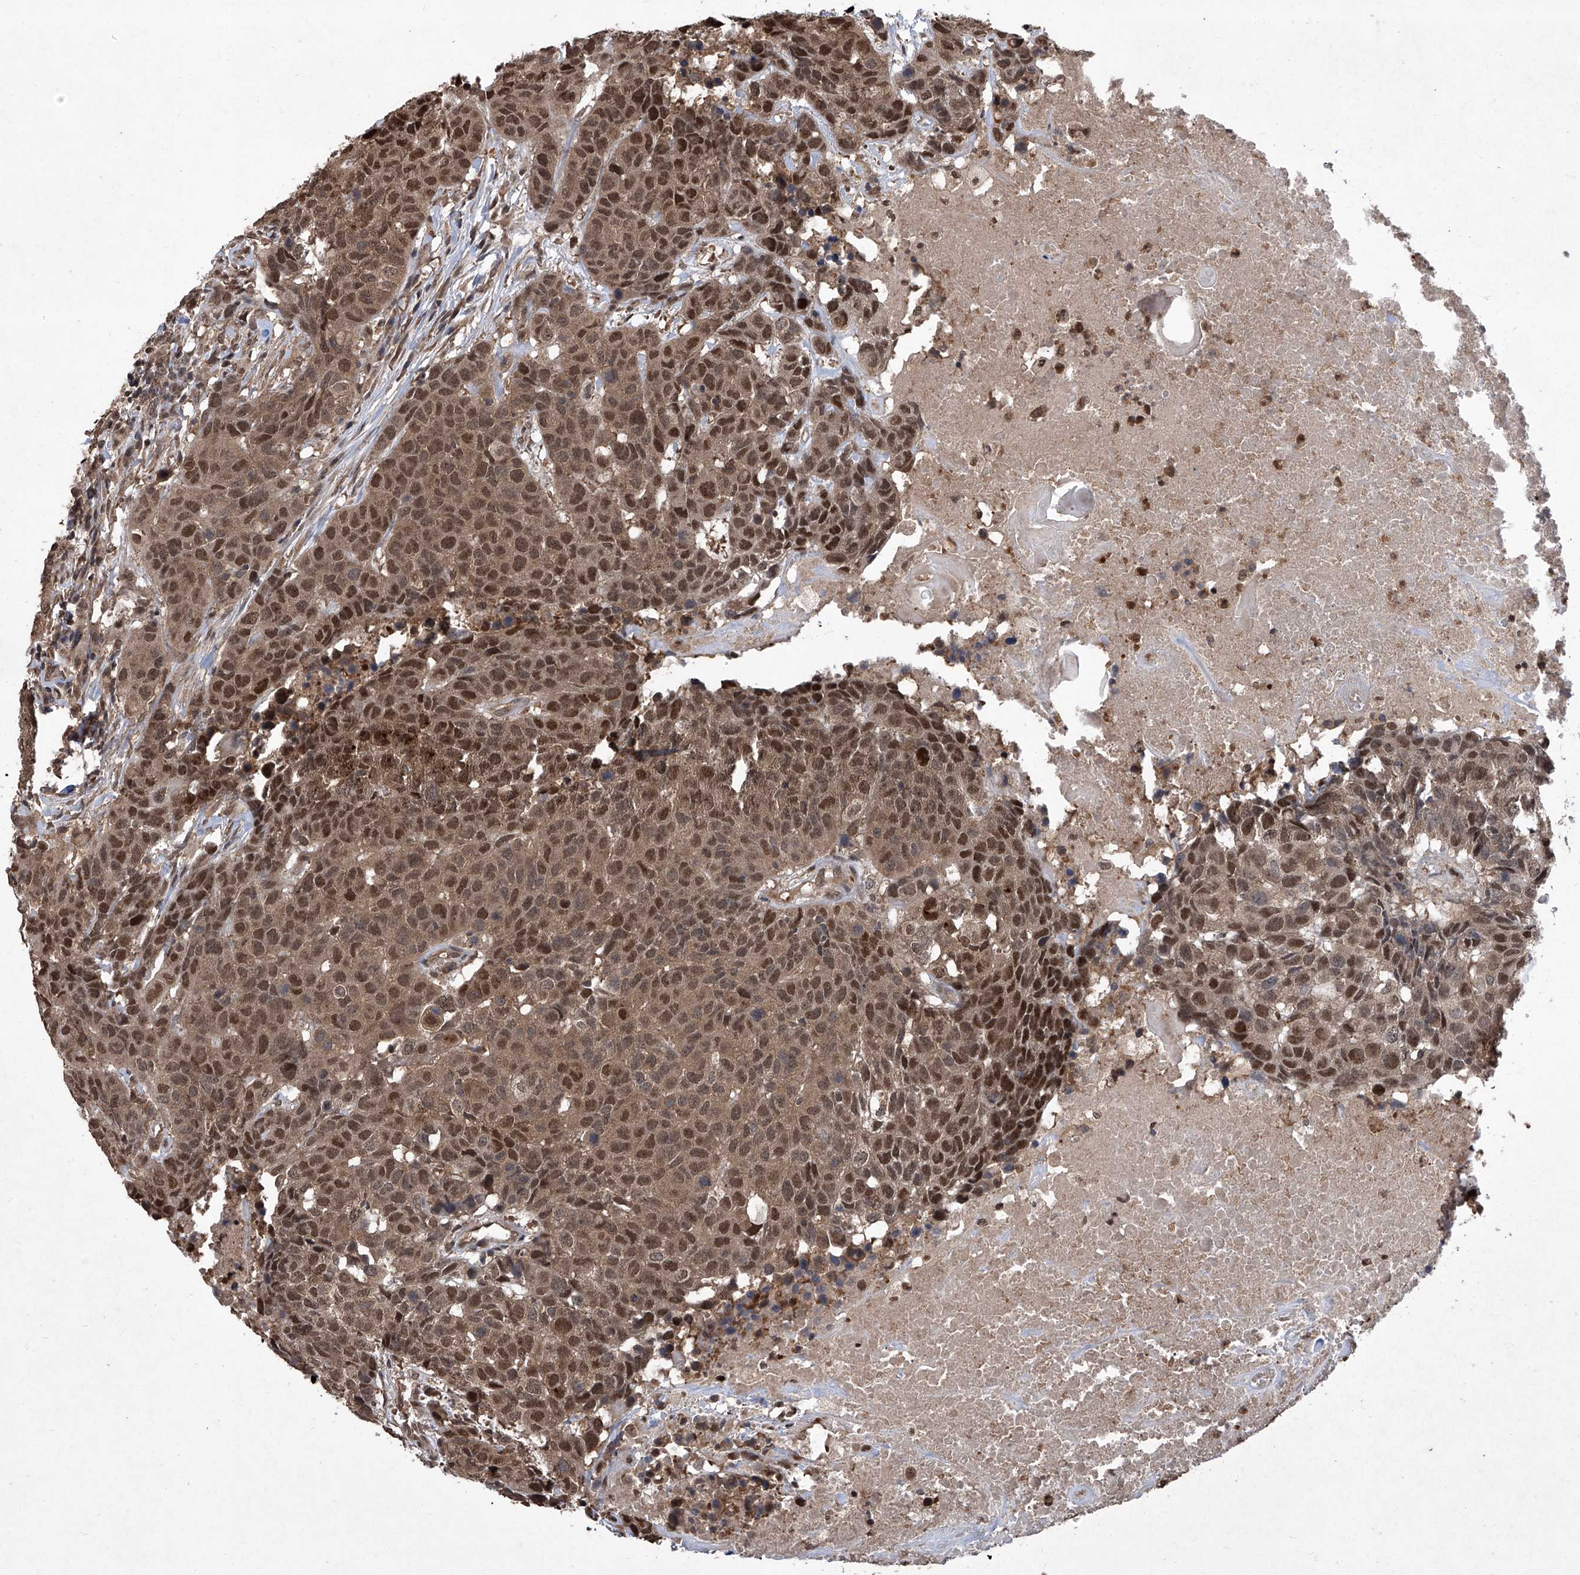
{"staining": {"intensity": "strong", "quantity": ">75%", "location": "cytoplasmic/membranous,nuclear"}, "tissue": "head and neck cancer", "cell_type": "Tumor cells", "image_type": "cancer", "snomed": [{"axis": "morphology", "description": "Squamous cell carcinoma, NOS"}, {"axis": "topography", "description": "Head-Neck"}], "caption": "This histopathology image reveals immunohistochemistry (IHC) staining of human head and neck cancer (squamous cell carcinoma), with high strong cytoplasmic/membranous and nuclear staining in about >75% of tumor cells.", "gene": "TSNAX", "patient": {"sex": "male", "age": 66}}